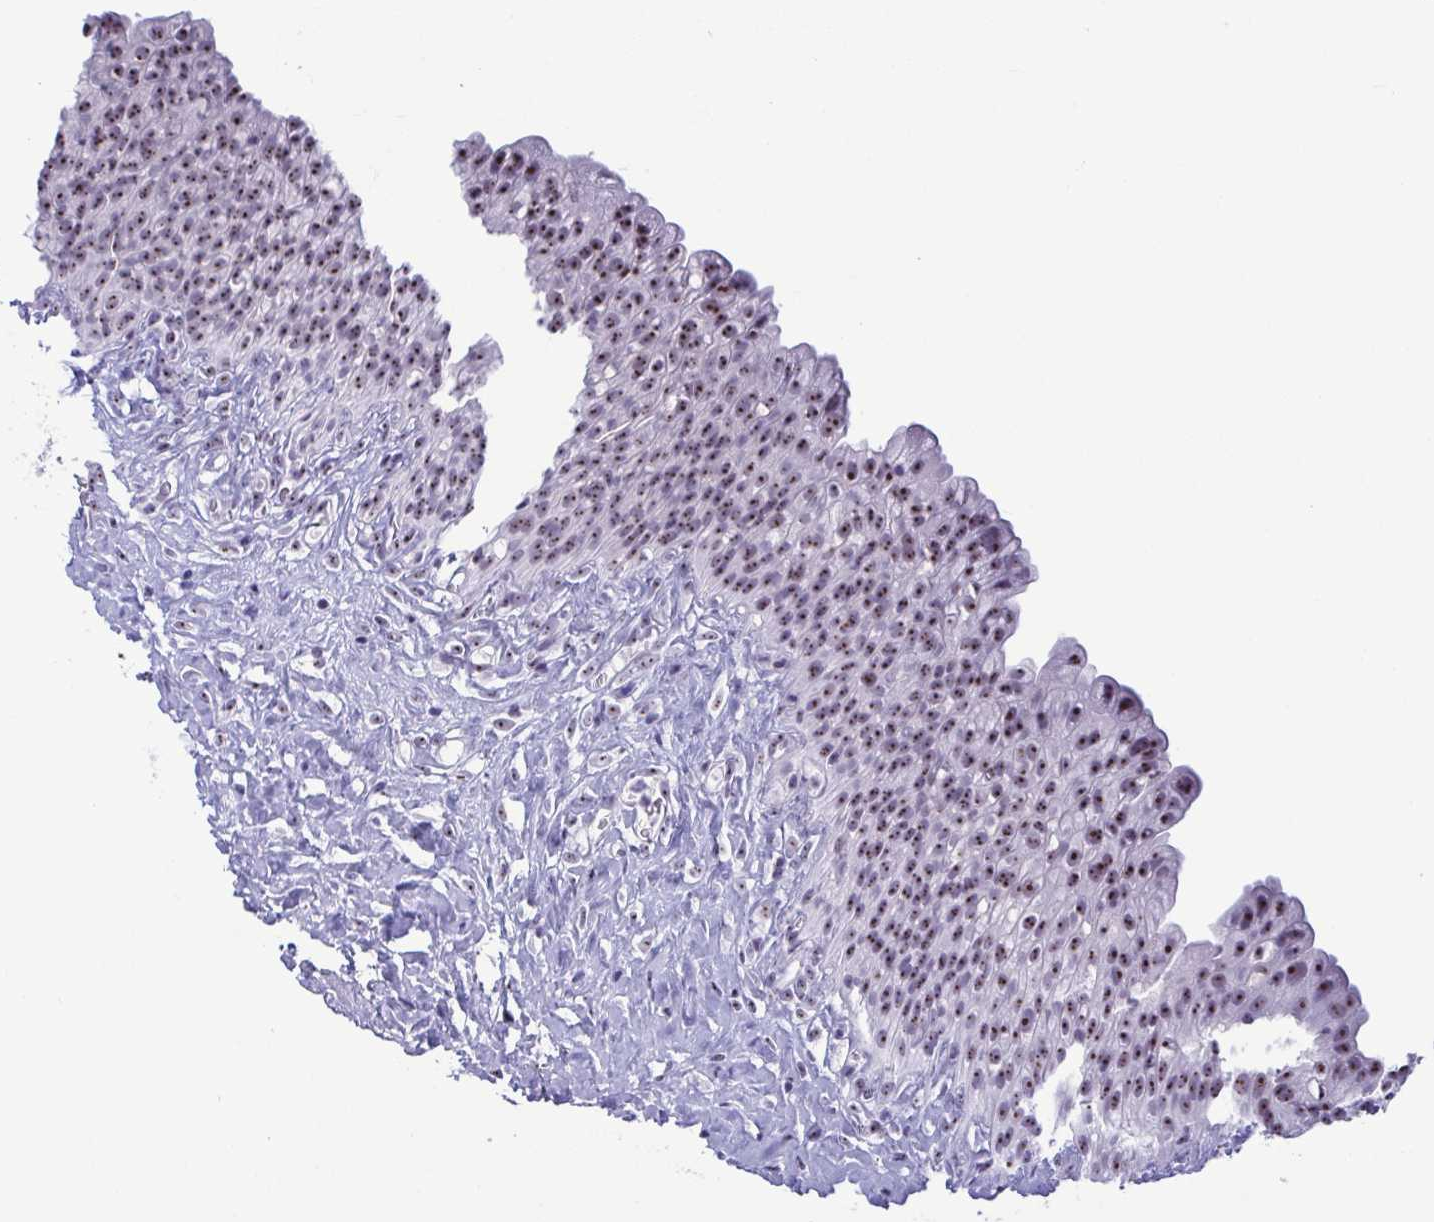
{"staining": {"intensity": "moderate", "quantity": "25%-75%", "location": "nuclear"}, "tissue": "urinary bladder", "cell_type": "Urothelial cells", "image_type": "normal", "snomed": [{"axis": "morphology", "description": "Normal tissue, NOS"}, {"axis": "topography", "description": "Urinary bladder"}, {"axis": "topography", "description": "Prostate"}], "caption": "High-magnification brightfield microscopy of benign urinary bladder stained with DAB (brown) and counterstained with hematoxylin (blue). urothelial cells exhibit moderate nuclear staining is appreciated in approximately25%-75% of cells.", "gene": "BZW1", "patient": {"sex": "male", "age": 76}}